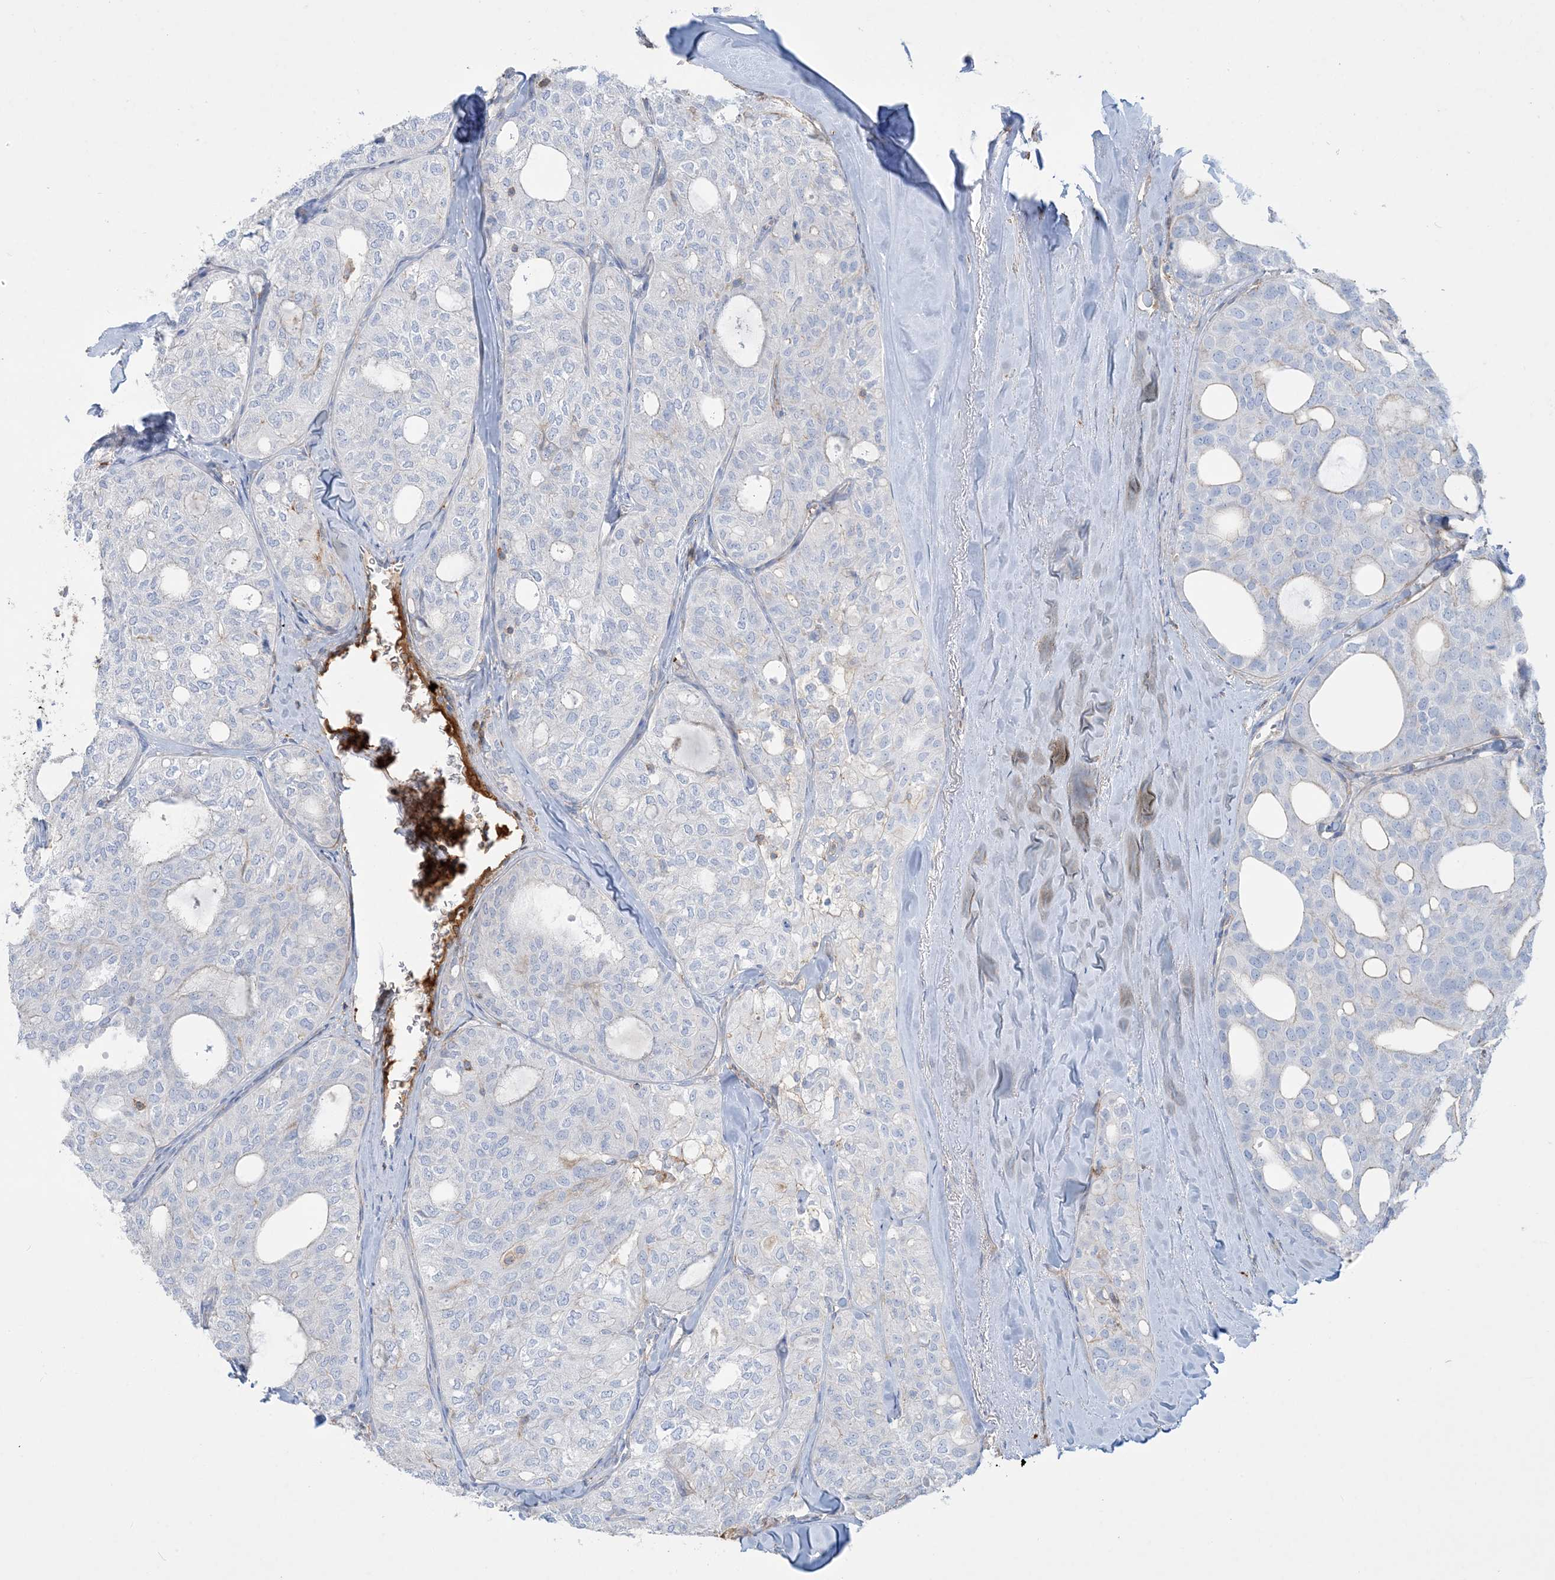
{"staining": {"intensity": "negative", "quantity": "none", "location": "none"}, "tissue": "thyroid cancer", "cell_type": "Tumor cells", "image_type": "cancer", "snomed": [{"axis": "morphology", "description": "Follicular adenoma carcinoma, NOS"}, {"axis": "topography", "description": "Thyroid gland"}], "caption": "Immunohistochemistry (IHC) of human follicular adenoma carcinoma (thyroid) reveals no staining in tumor cells. Brightfield microscopy of immunohistochemistry stained with DAB (brown) and hematoxylin (blue), captured at high magnification.", "gene": "GTF3C2", "patient": {"sex": "male", "age": 75}}